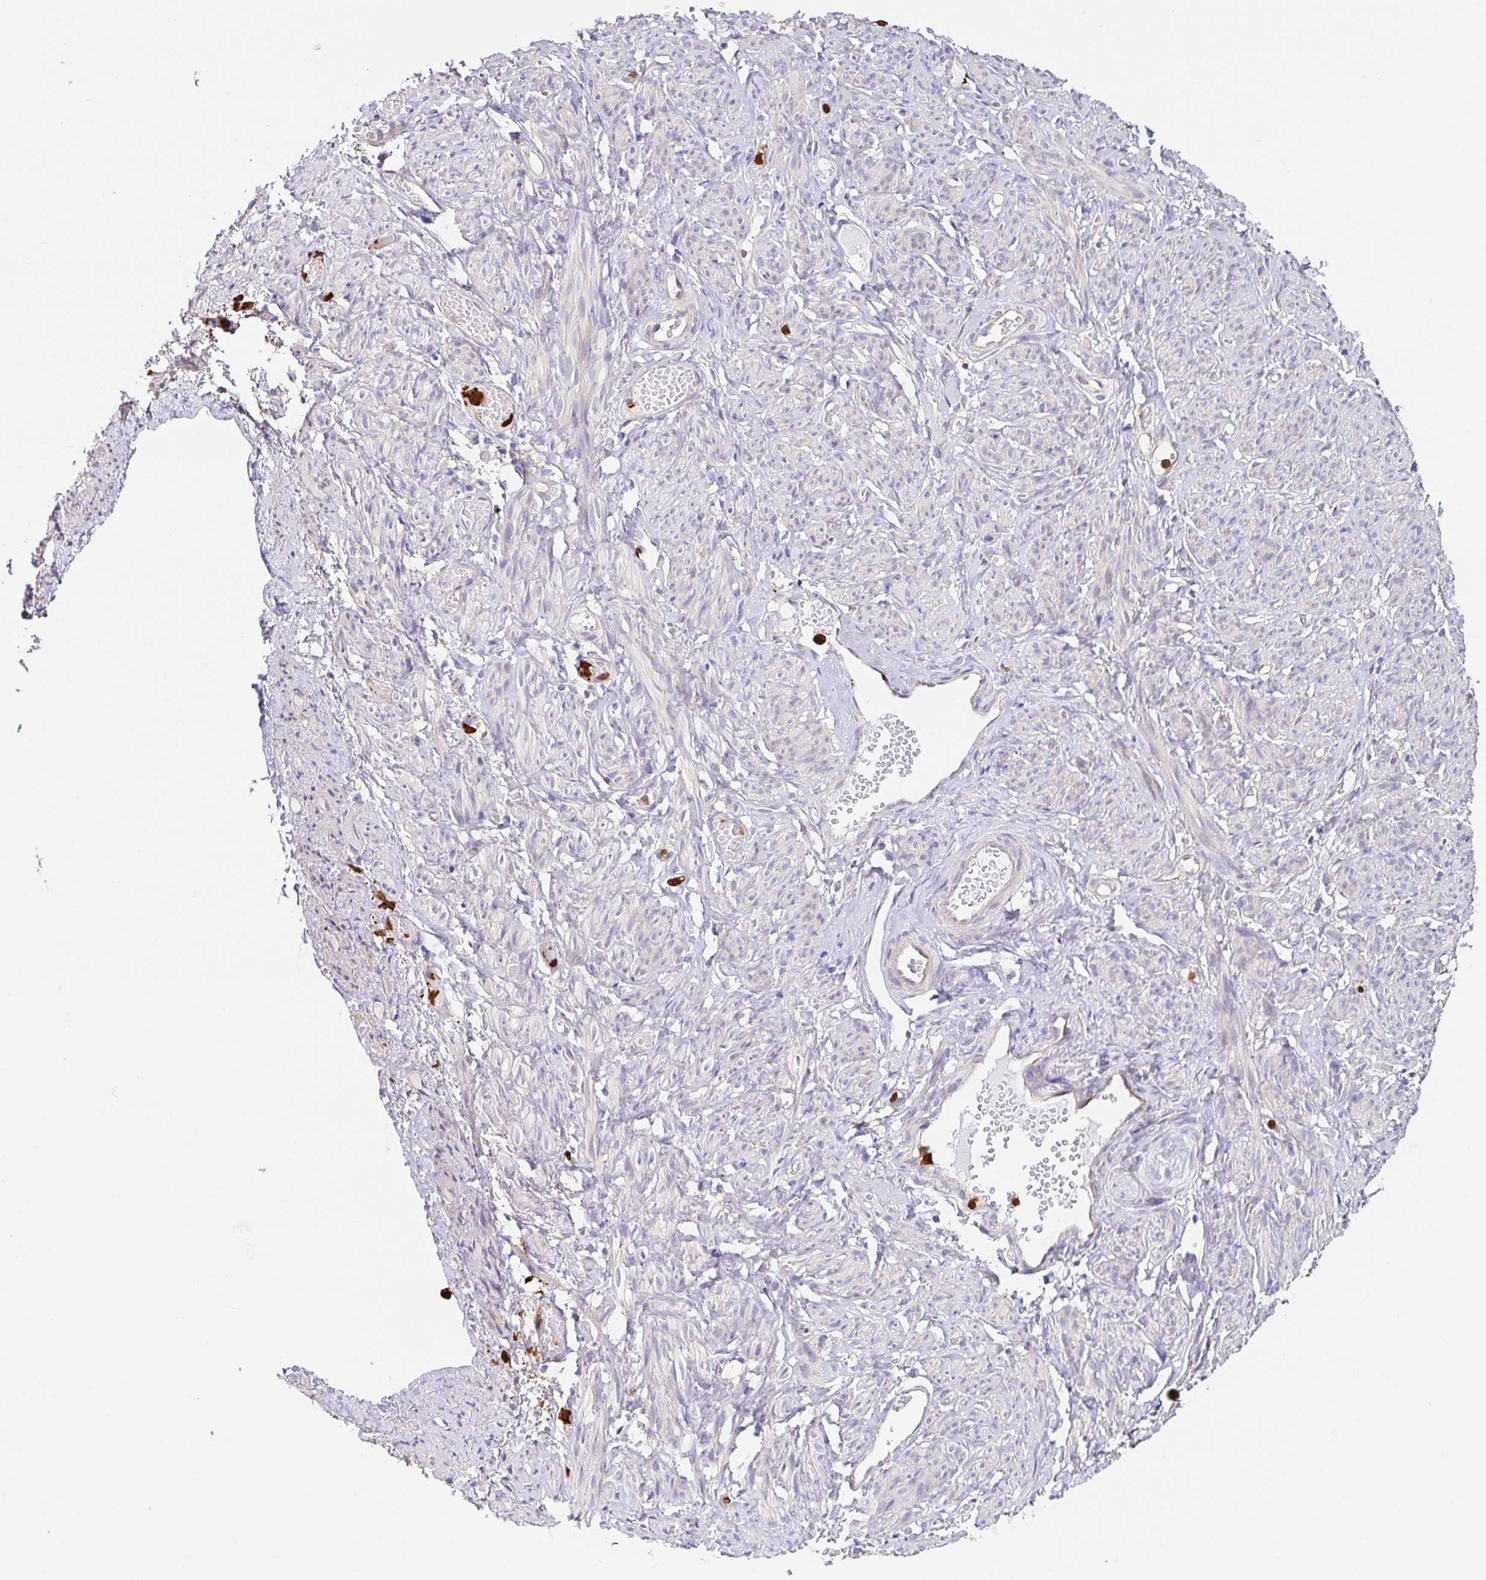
{"staining": {"intensity": "negative", "quantity": "none", "location": "none"}, "tissue": "smooth muscle", "cell_type": "Smooth muscle cells", "image_type": "normal", "snomed": [{"axis": "morphology", "description": "Normal tissue, NOS"}, {"axis": "topography", "description": "Smooth muscle"}], "caption": "Protein analysis of normal smooth muscle reveals no significant staining in smooth muscle cells.", "gene": "PDPK1", "patient": {"sex": "female", "age": 65}}